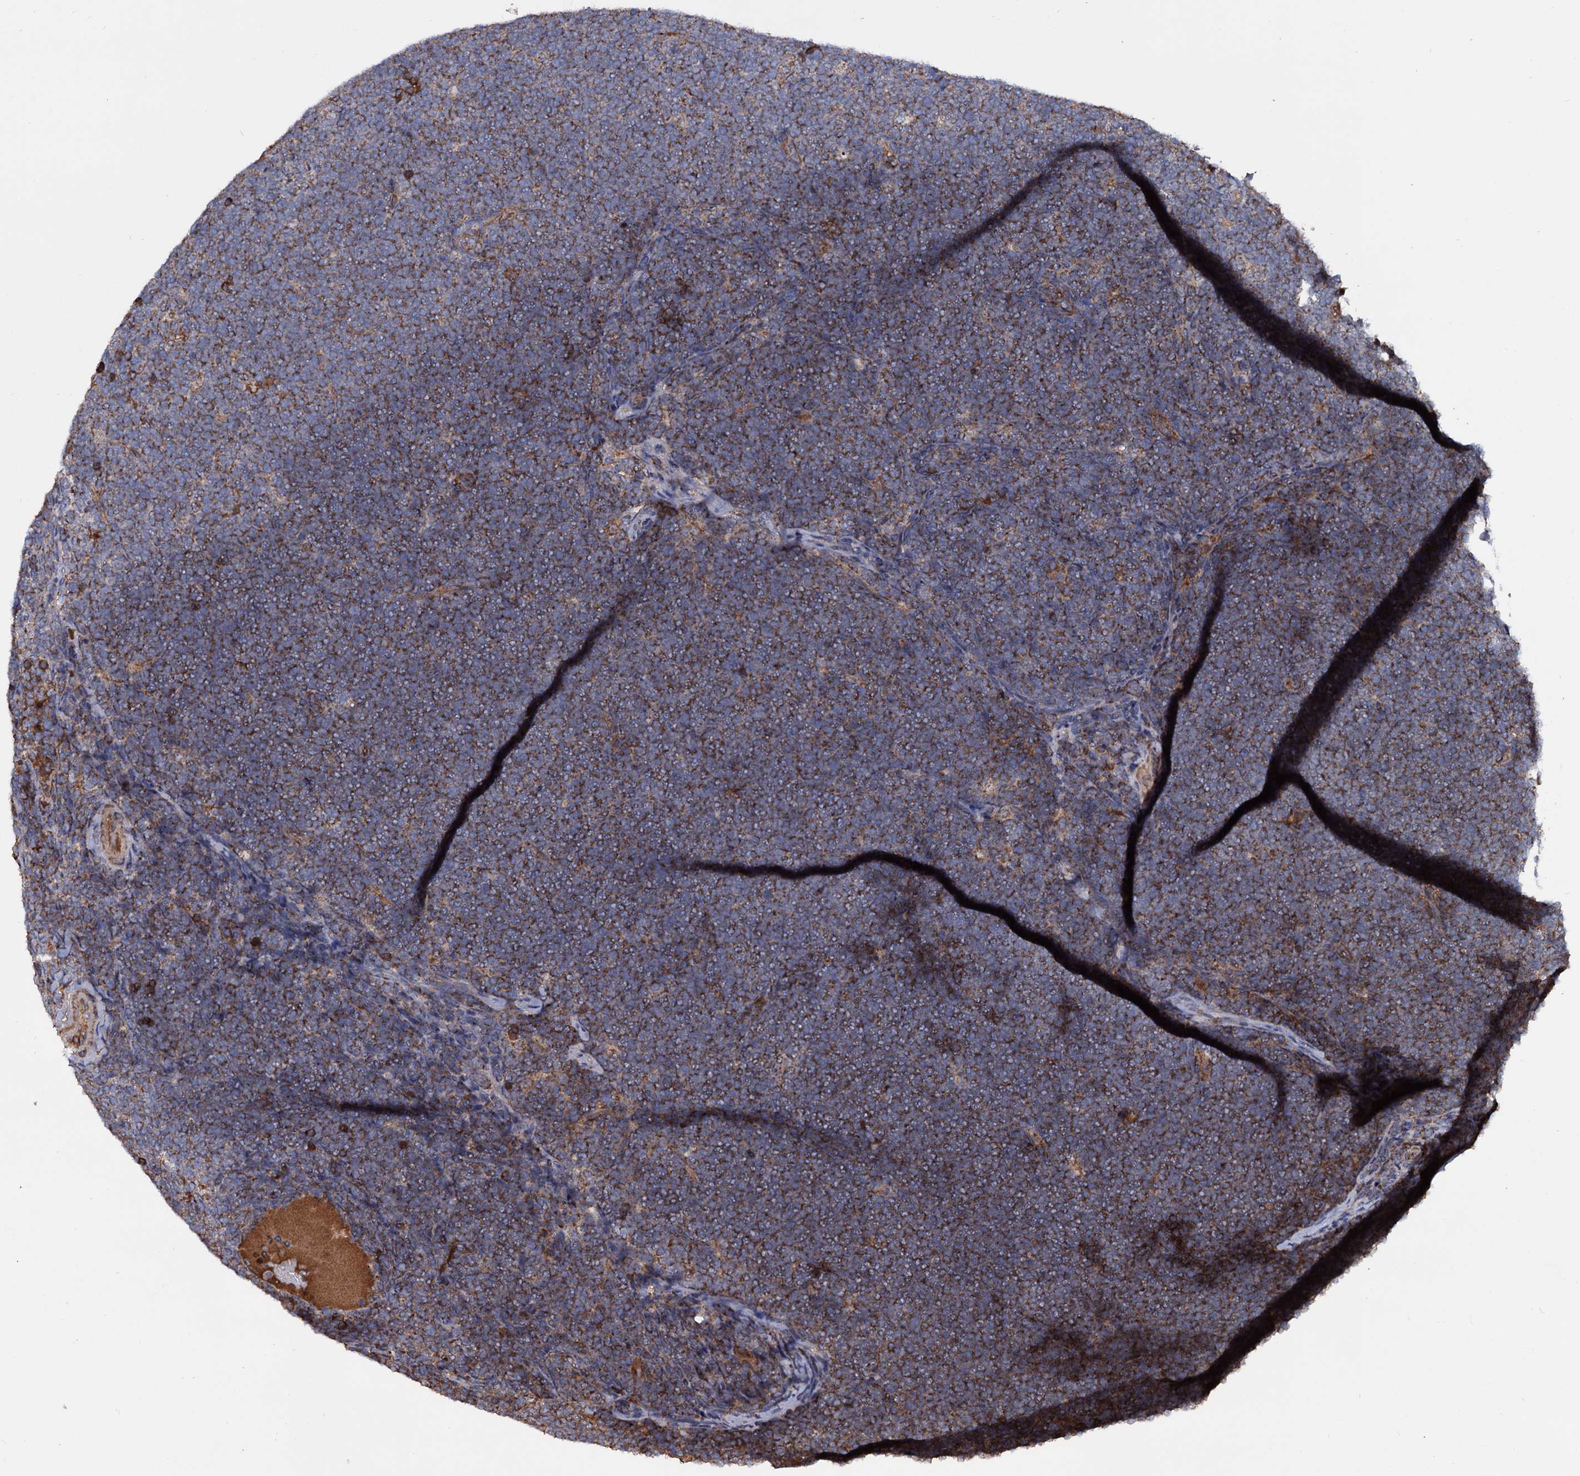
{"staining": {"intensity": "moderate", "quantity": ">75%", "location": "cytoplasmic/membranous"}, "tissue": "lymphoma", "cell_type": "Tumor cells", "image_type": "cancer", "snomed": [{"axis": "morphology", "description": "Malignant lymphoma, non-Hodgkin's type, High grade"}, {"axis": "topography", "description": "Lymph node"}], "caption": "Moderate cytoplasmic/membranous staining is seen in about >75% of tumor cells in lymphoma.", "gene": "MRPL42", "patient": {"sex": "male", "age": 13}}